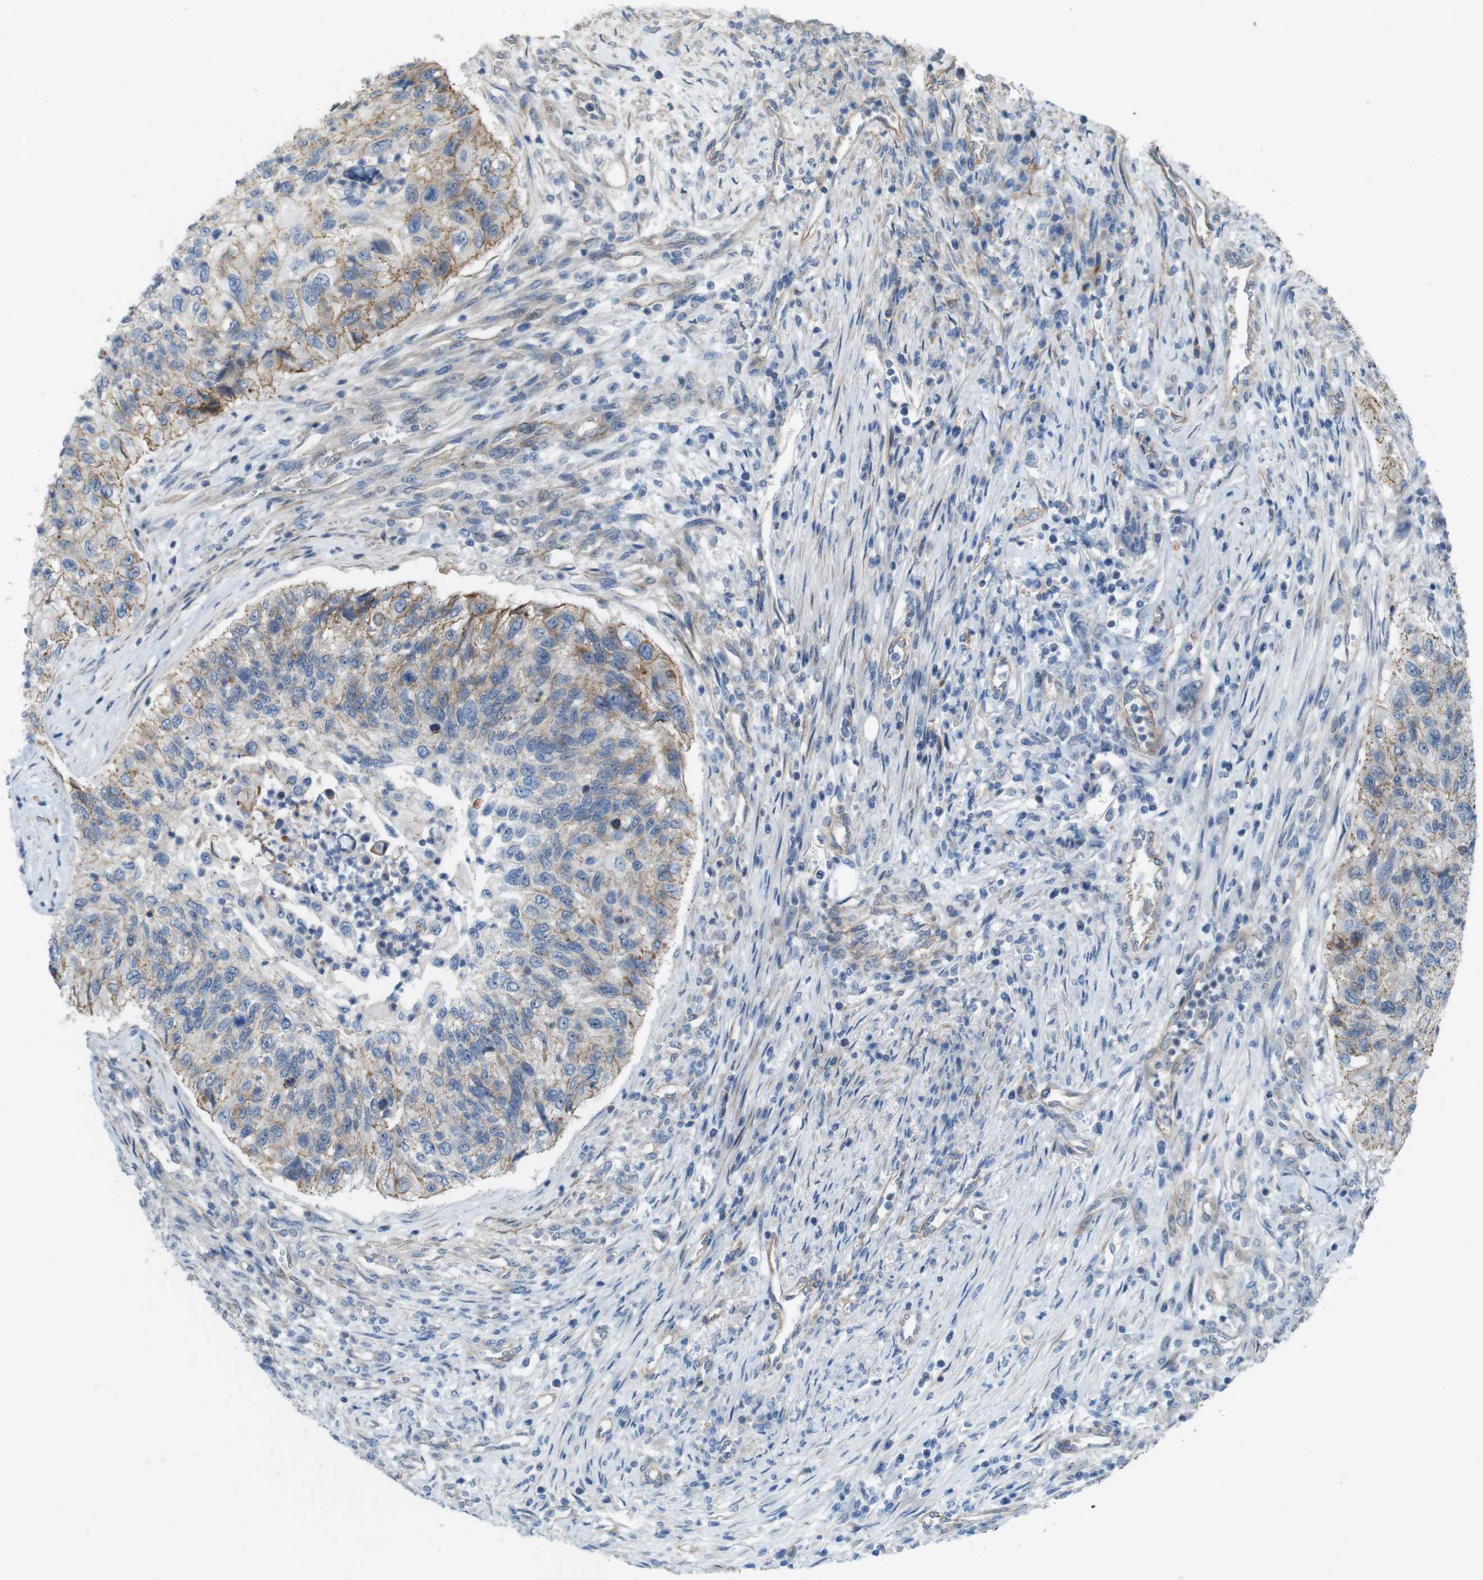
{"staining": {"intensity": "weak", "quantity": ">75%", "location": "cytoplasmic/membranous"}, "tissue": "urothelial cancer", "cell_type": "Tumor cells", "image_type": "cancer", "snomed": [{"axis": "morphology", "description": "Urothelial carcinoma, High grade"}, {"axis": "topography", "description": "Urinary bladder"}], "caption": "About >75% of tumor cells in human urothelial cancer exhibit weak cytoplasmic/membranous protein staining as visualized by brown immunohistochemical staining.", "gene": "SKI", "patient": {"sex": "female", "age": 60}}